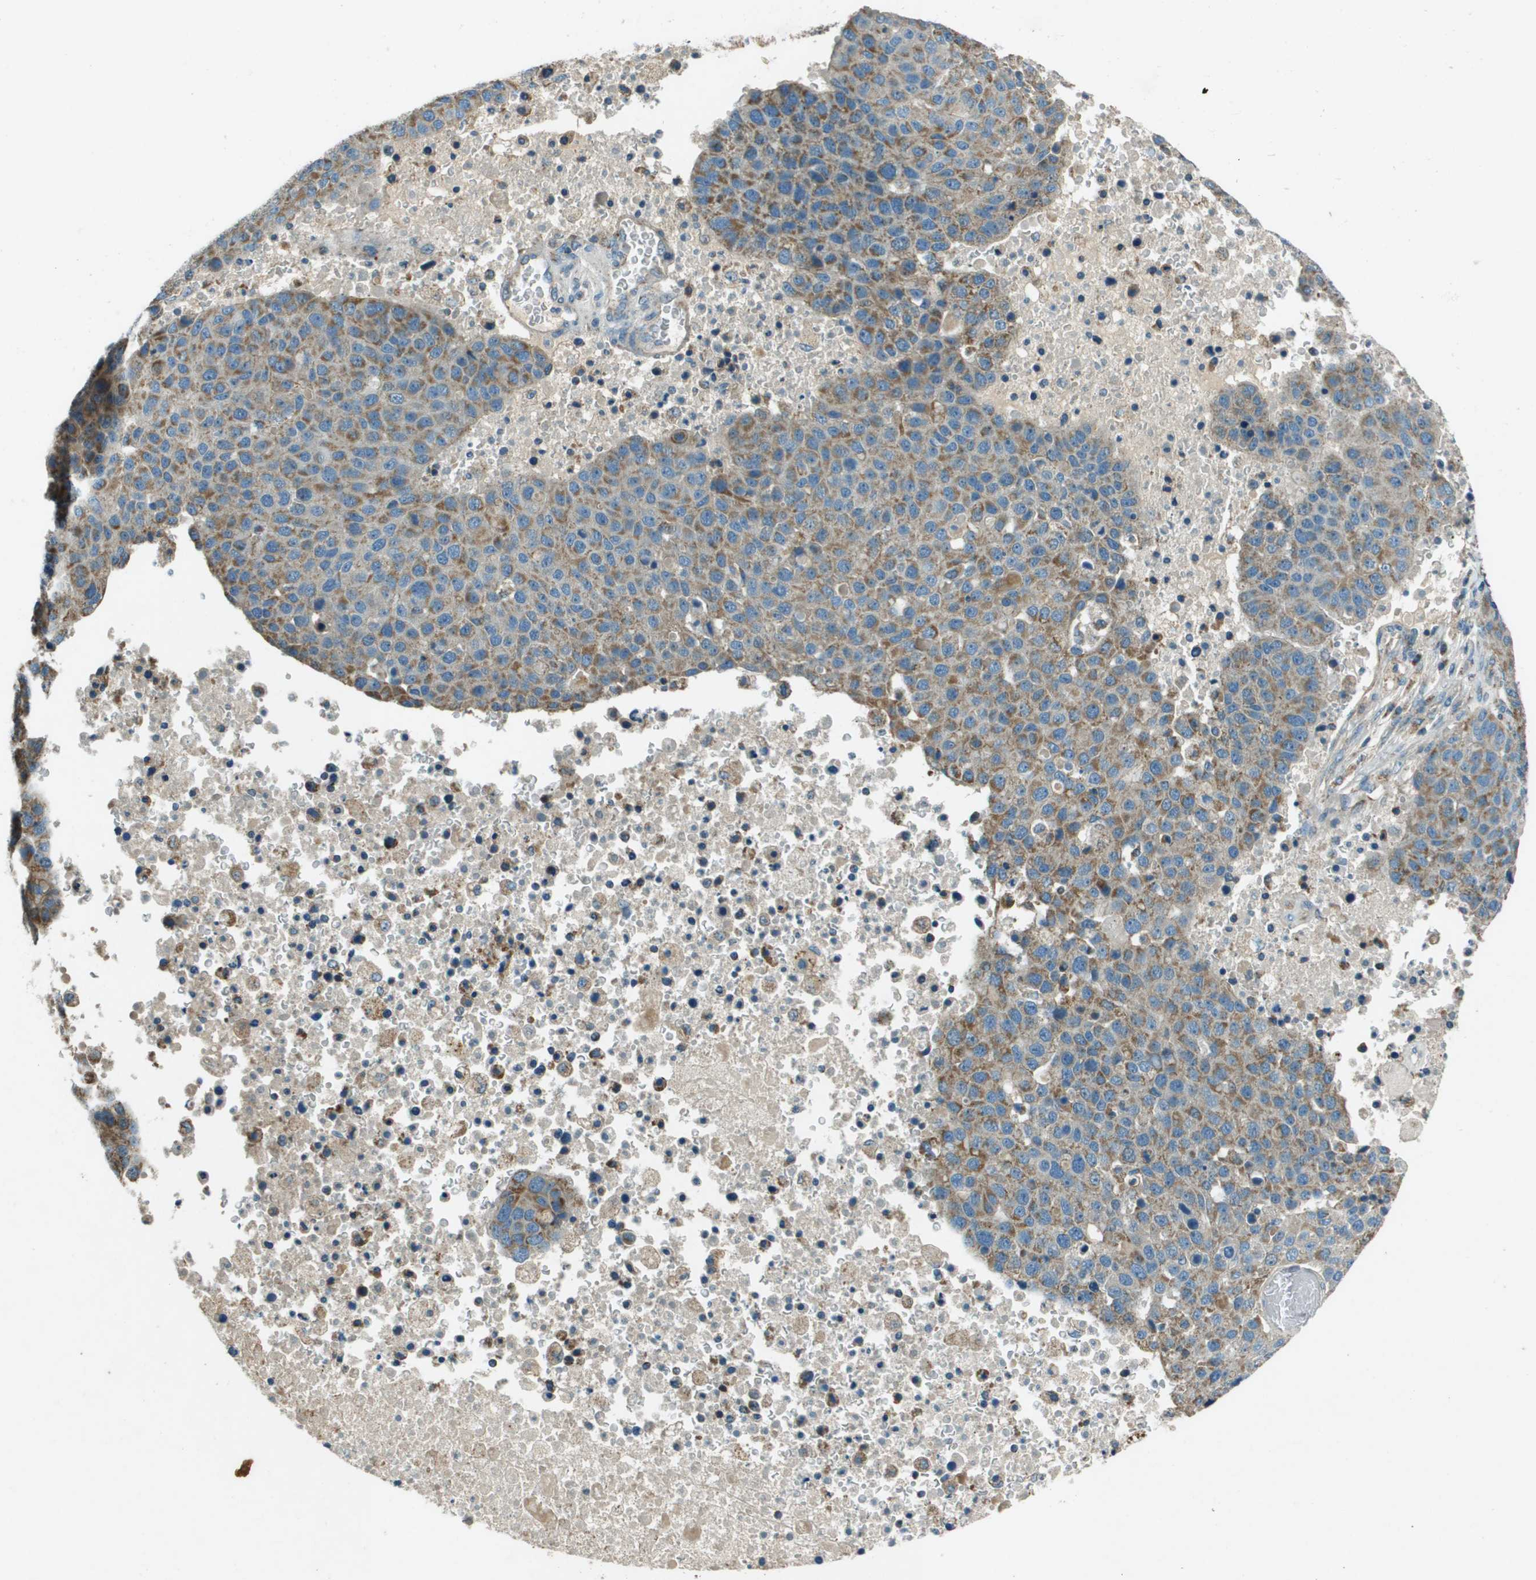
{"staining": {"intensity": "moderate", "quantity": ">75%", "location": "cytoplasmic/membranous"}, "tissue": "pancreatic cancer", "cell_type": "Tumor cells", "image_type": "cancer", "snomed": [{"axis": "morphology", "description": "Adenocarcinoma, NOS"}, {"axis": "topography", "description": "Pancreas"}], "caption": "Immunohistochemical staining of pancreatic adenocarcinoma displays medium levels of moderate cytoplasmic/membranous expression in about >75% of tumor cells.", "gene": "MIGA1", "patient": {"sex": "female", "age": 61}}